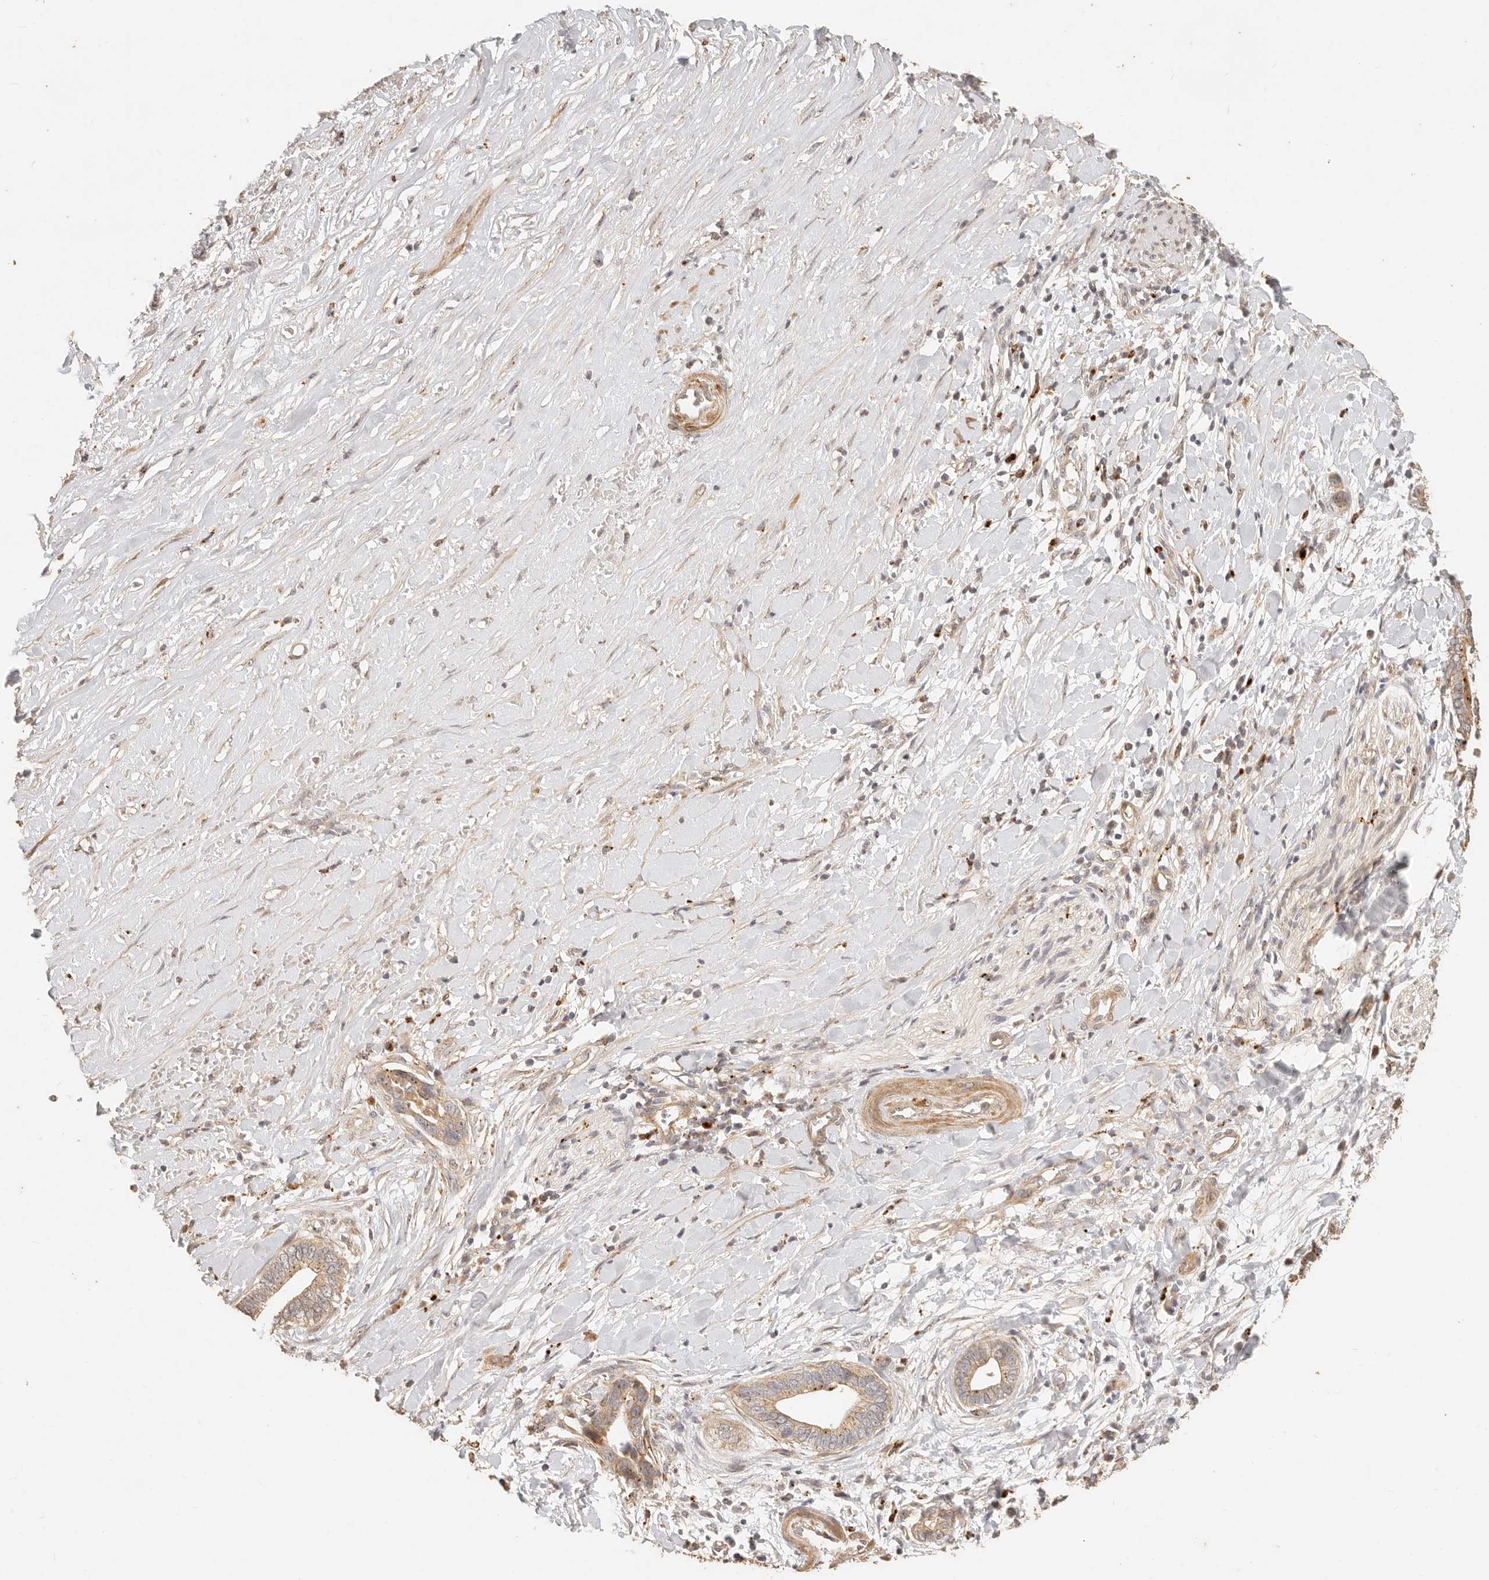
{"staining": {"intensity": "weak", "quantity": ">75%", "location": "cytoplasmic/membranous"}, "tissue": "liver cancer", "cell_type": "Tumor cells", "image_type": "cancer", "snomed": [{"axis": "morphology", "description": "Cholangiocarcinoma"}, {"axis": "topography", "description": "Liver"}], "caption": "Brown immunohistochemical staining in liver cancer (cholangiocarcinoma) exhibits weak cytoplasmic/membranous positivity in about >75% of tumor cells.", "gene": "PTPN22", "patient": {"sex": "female", "age": 79}}